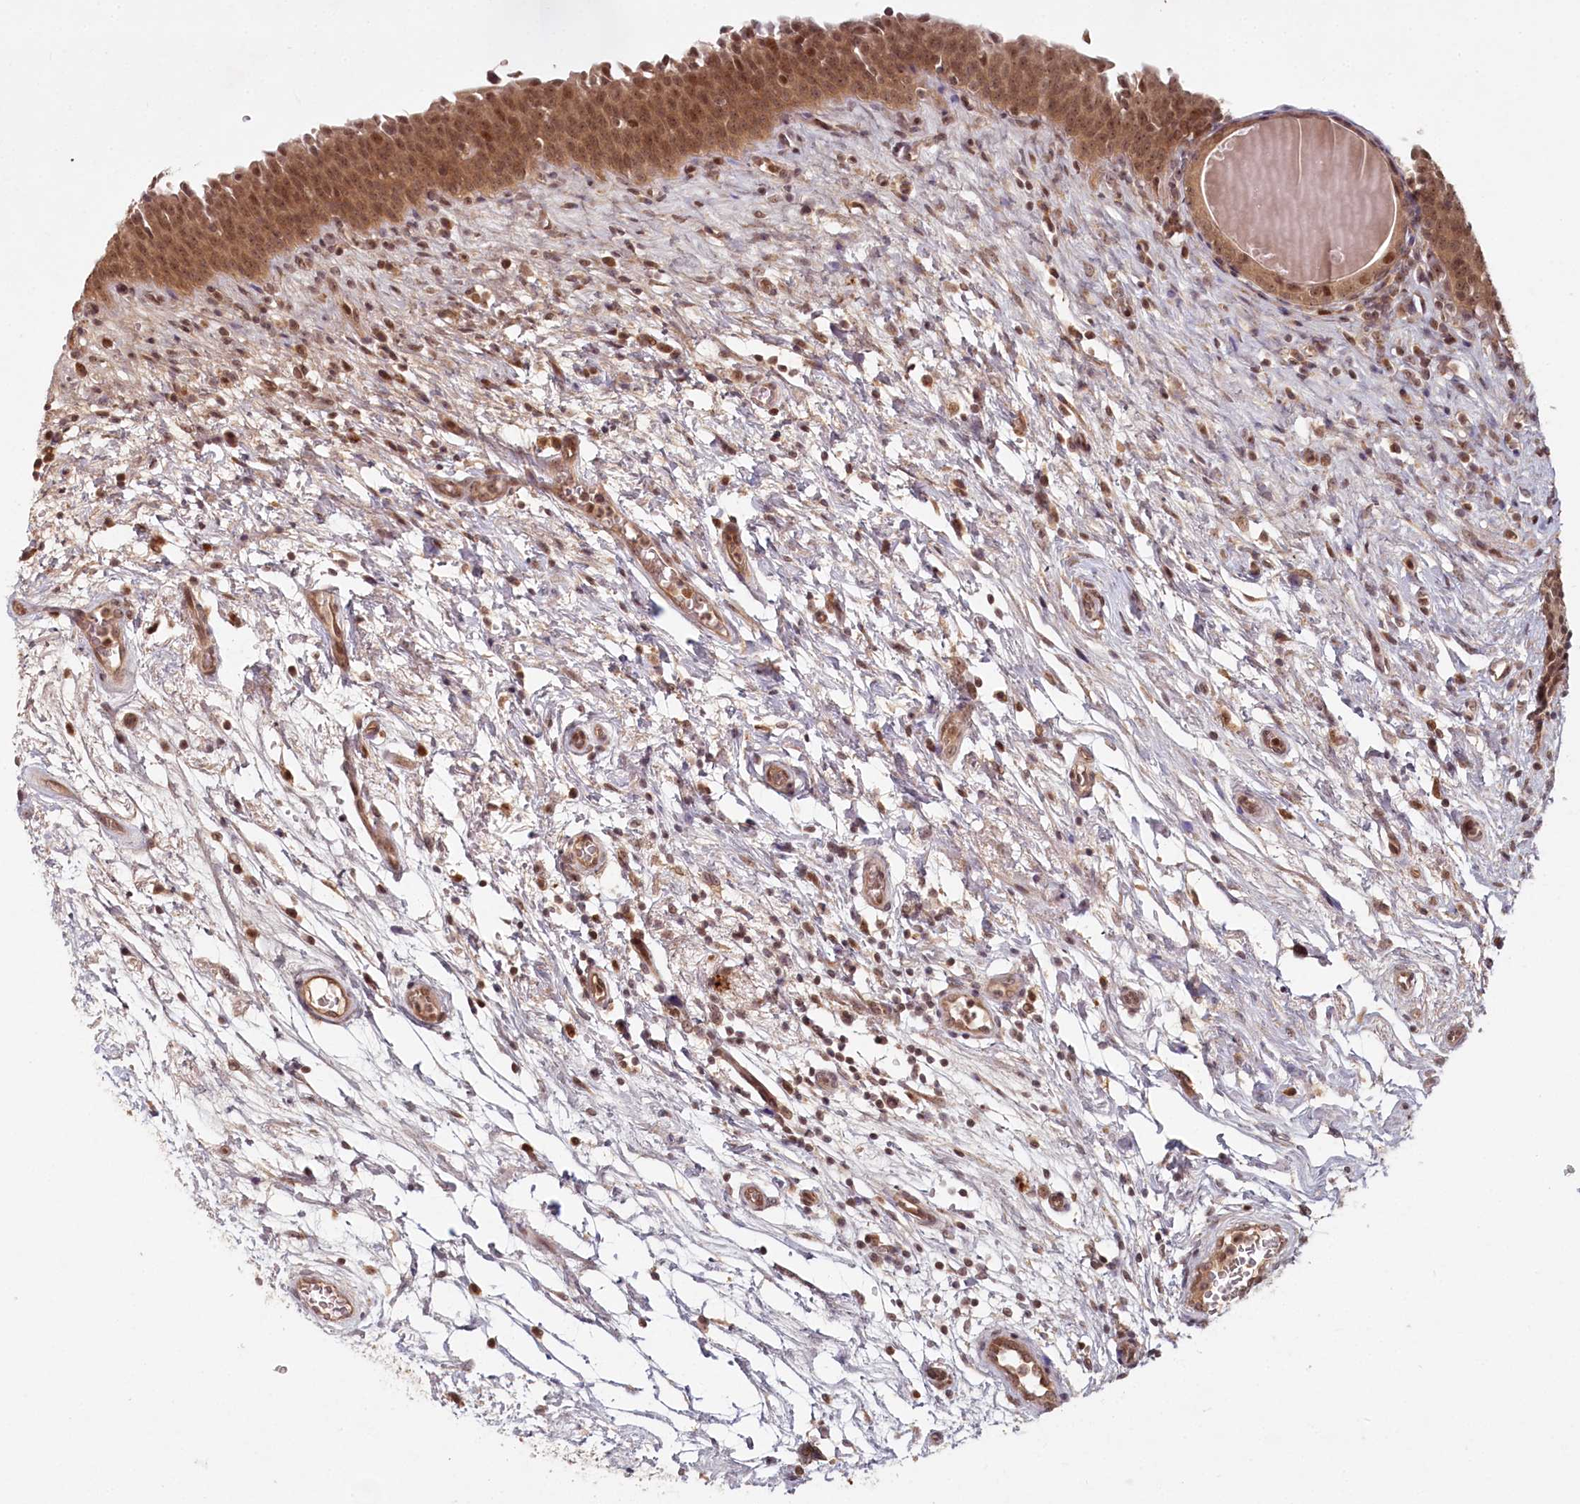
{"staining": {"intensity": "strong", "quantity": ">75%", "location": "cytoplasmic/membranous,nuclear"}, "tissue": "urinary bladder", "cell_type": "Urothelial cells", "image_type": "normal", "snomed": [{"axis": "morphology", "description": "Normal tissue, NOS"}, {"axis": "topography", "description": "Urinary bladder"}], "caption": "Brown immunohistochemical staining in benign human urinary bladder displays strong cytoplasmic/membranous,nuclear staining in about >75% of urothelial cells. The staining is performed using DAB brown chromogen to label protein expression. The nuclei are counter-stained blue using hematoxylin.", "gene": "WAPL", "patient": {"sex": "male", "age": 83}}